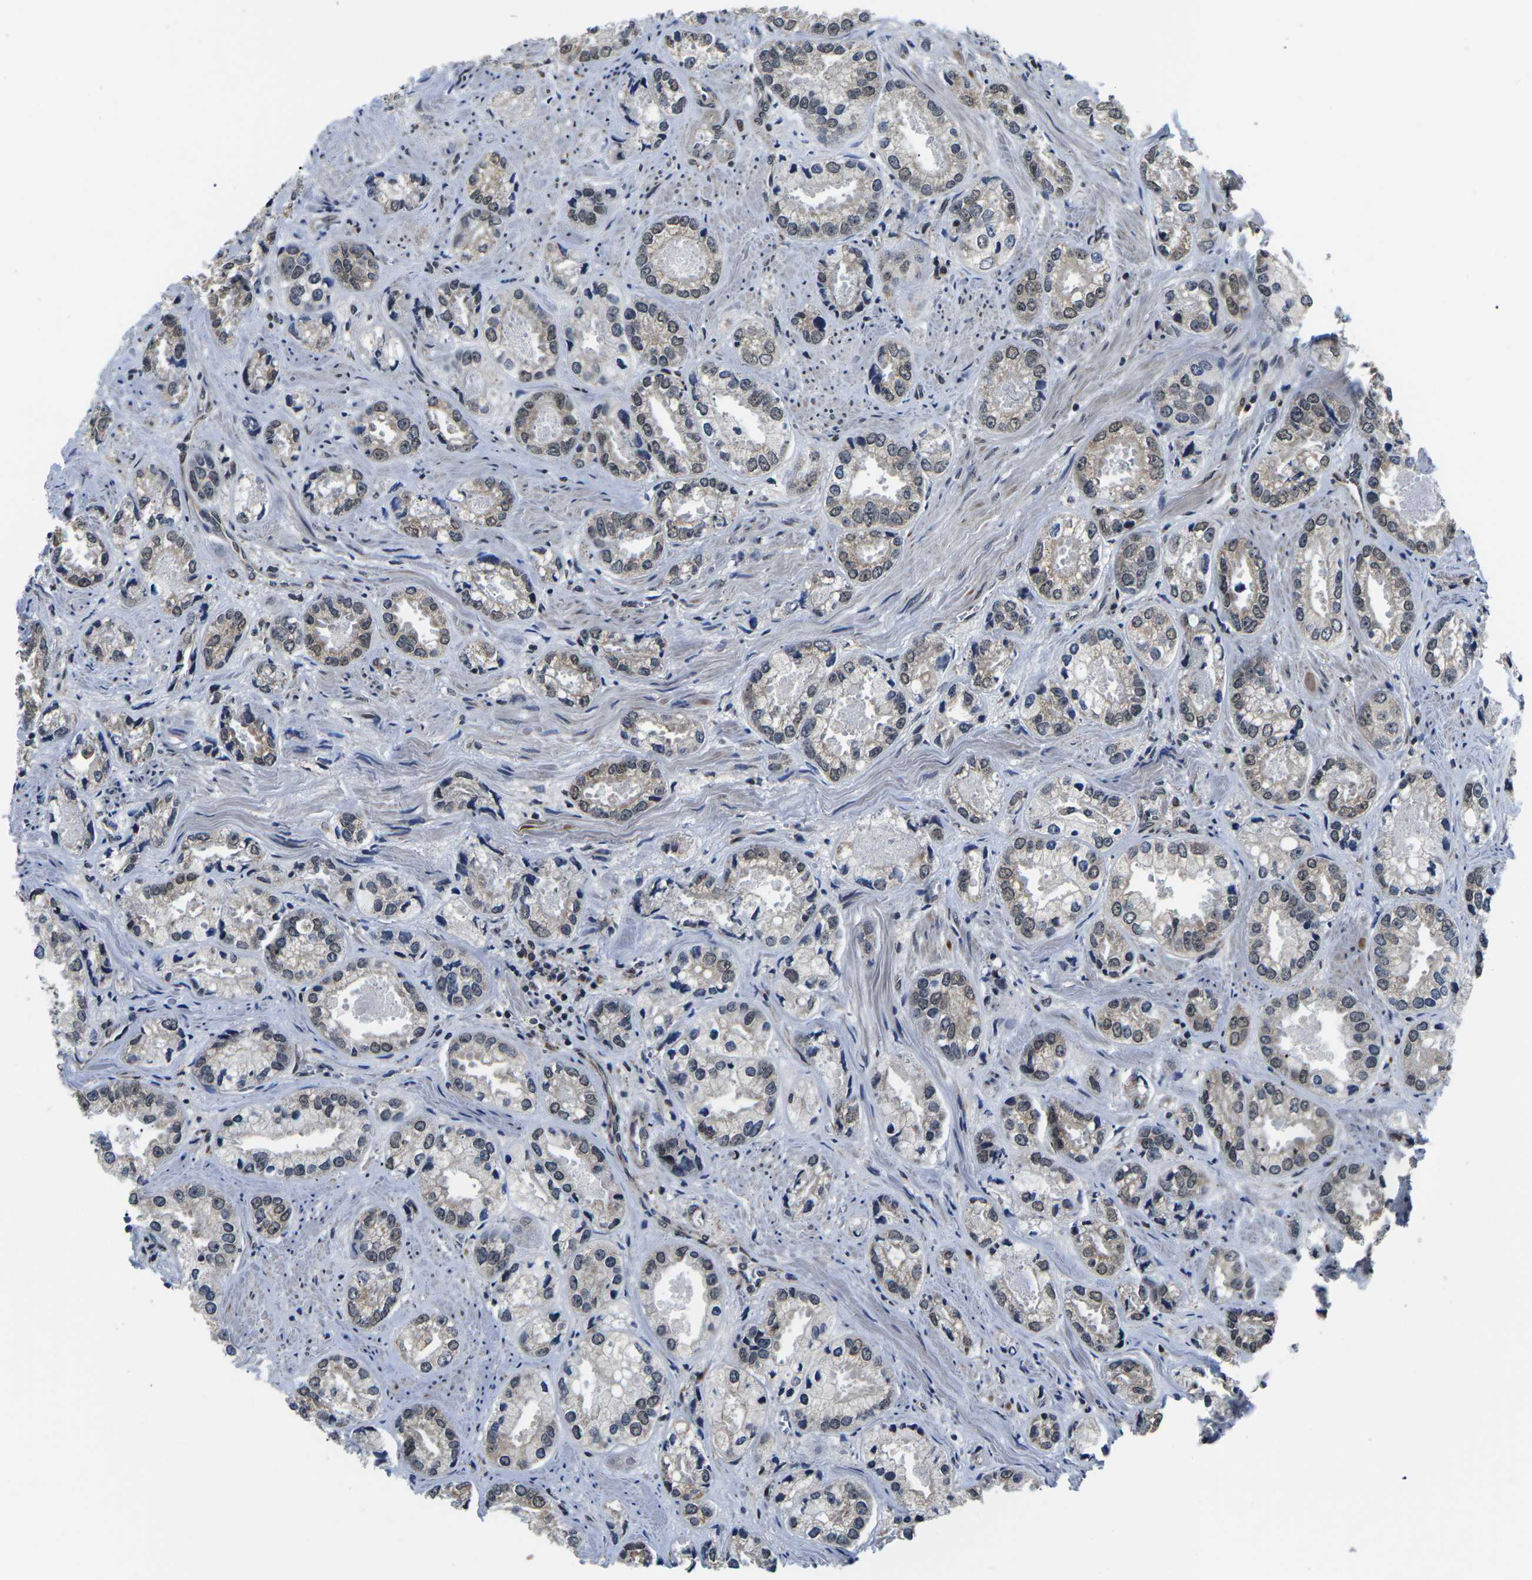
{"staining": {"intensity": "weak", "quantity": ">75%", "location": "cytoplasmic/membranous,nuclear"}, "tissue": "prostate cancer", "cell_type": "Tumor cells", "image_type": "cancer", "snomed": [{"axis": "morphology", "description": "Adenocarcinoma, High grade"}, {"axis": "topography", "description": "Prostate"}], "caption": "IHC (DAB (3,3'-diaminobenzidine)) staining of adenocarcinoma (high-grade) (prostate) exhibits weak cytoplasmic/membranous and nuclear protein expression in approximately >75% of tumor cells.", "gene": "CCNE1", "patient": {"sex": "male", "age": 61}}